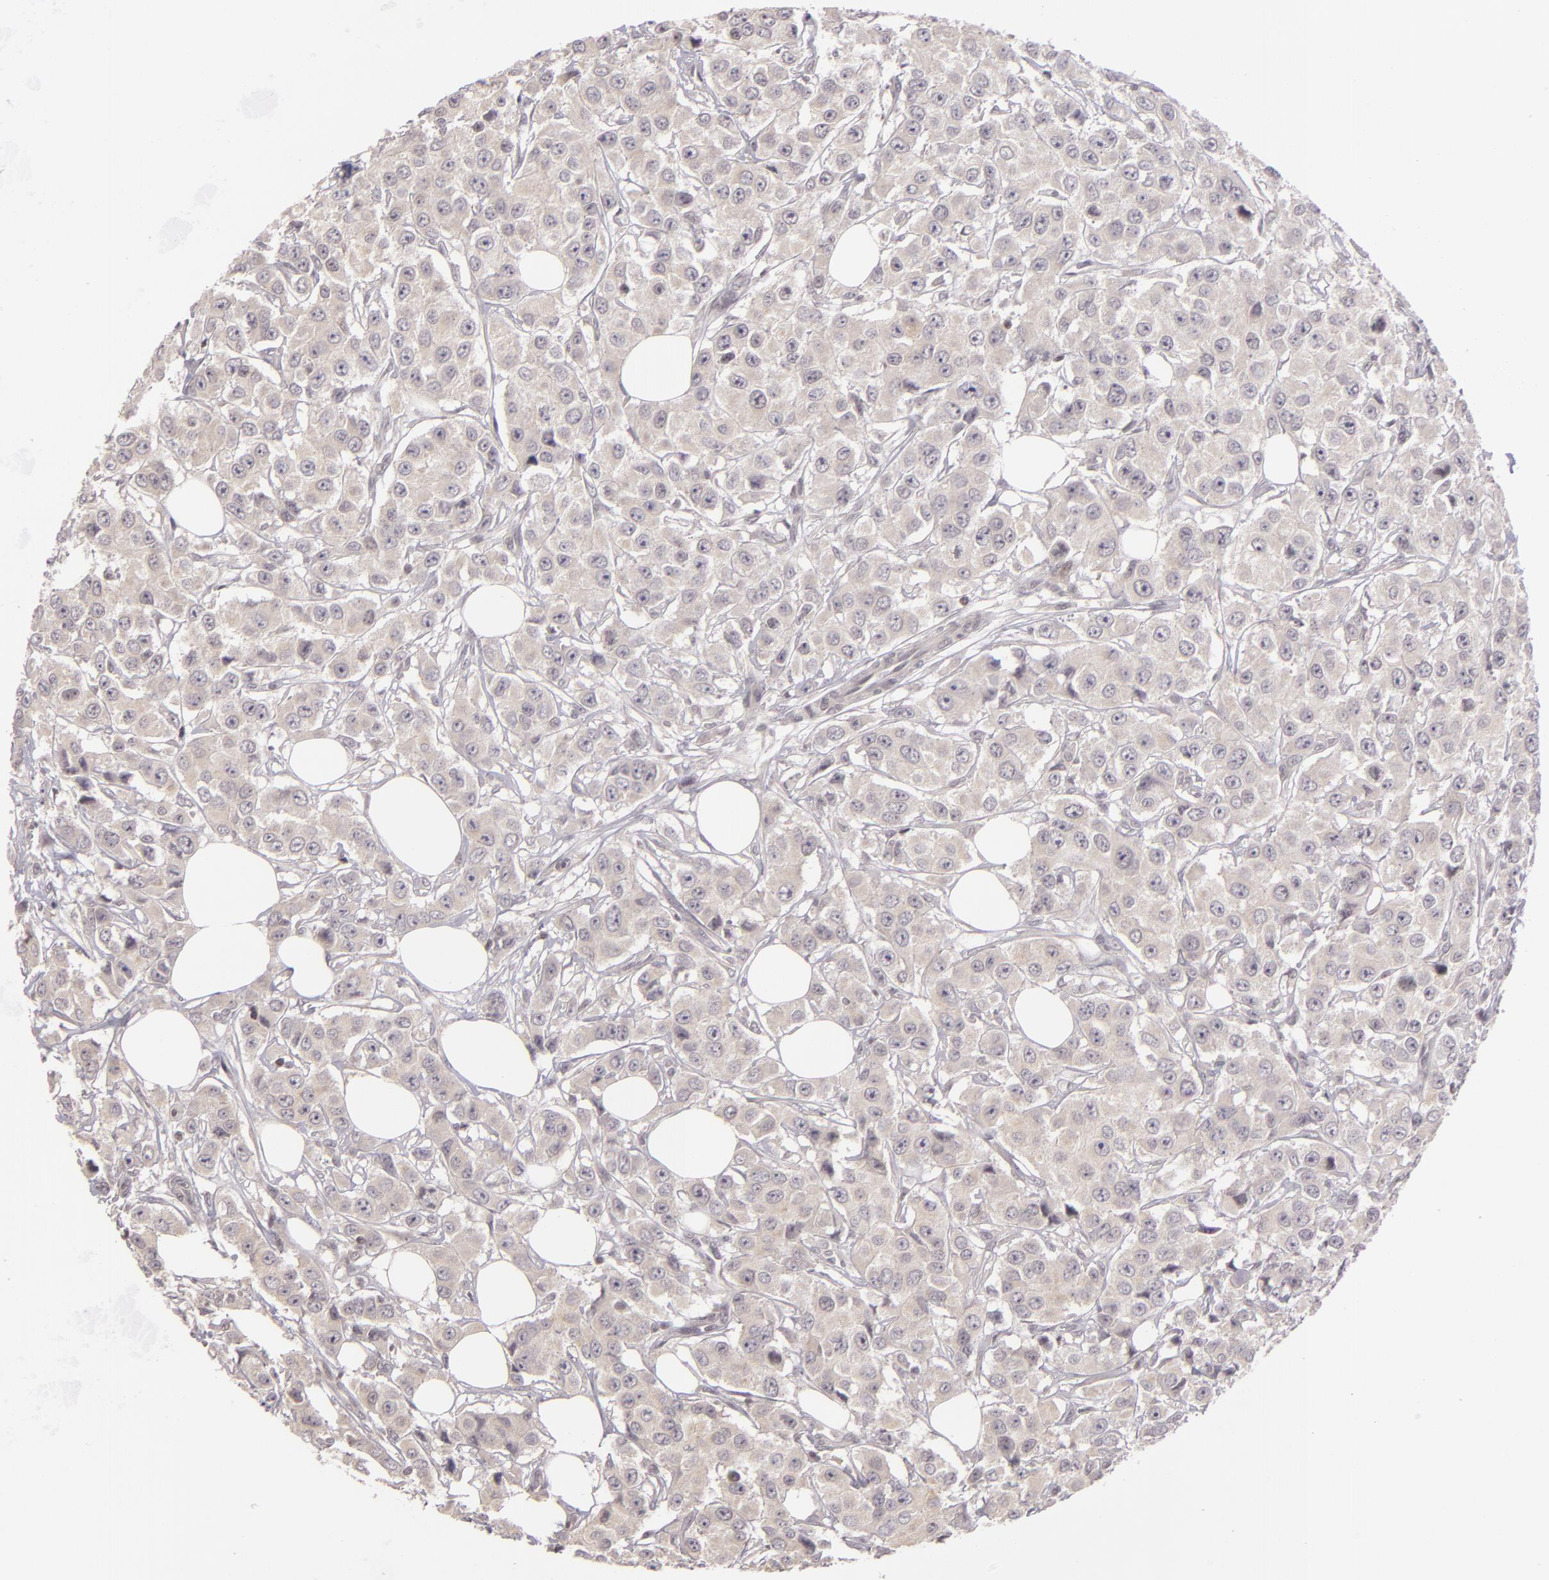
{"staining": {"intensity": "negative", "quantity": "none", "location": "none"}, "tissue": "breast cancer", "cell_type": "Tumor cells", "image_type": "cancer", "snomed": [{"axis": "morphology", "description": "Duct carcinoma"}, {"axis": "topography", "description": "Breast"}], "caption": "Immunohistochemistry photomicrograph of infiltrating ductal carcinoma (breast) stained for a protein (brown), which reveals no positivity in tumor cells. (Stains: DAB immunohistochemistry (IHC) with hematoxylin counter stain, Microscopy: brightfield microscopy at high magnification).", "gene": "AKAP6", "patient": {"sex": "female", "age": 58}}